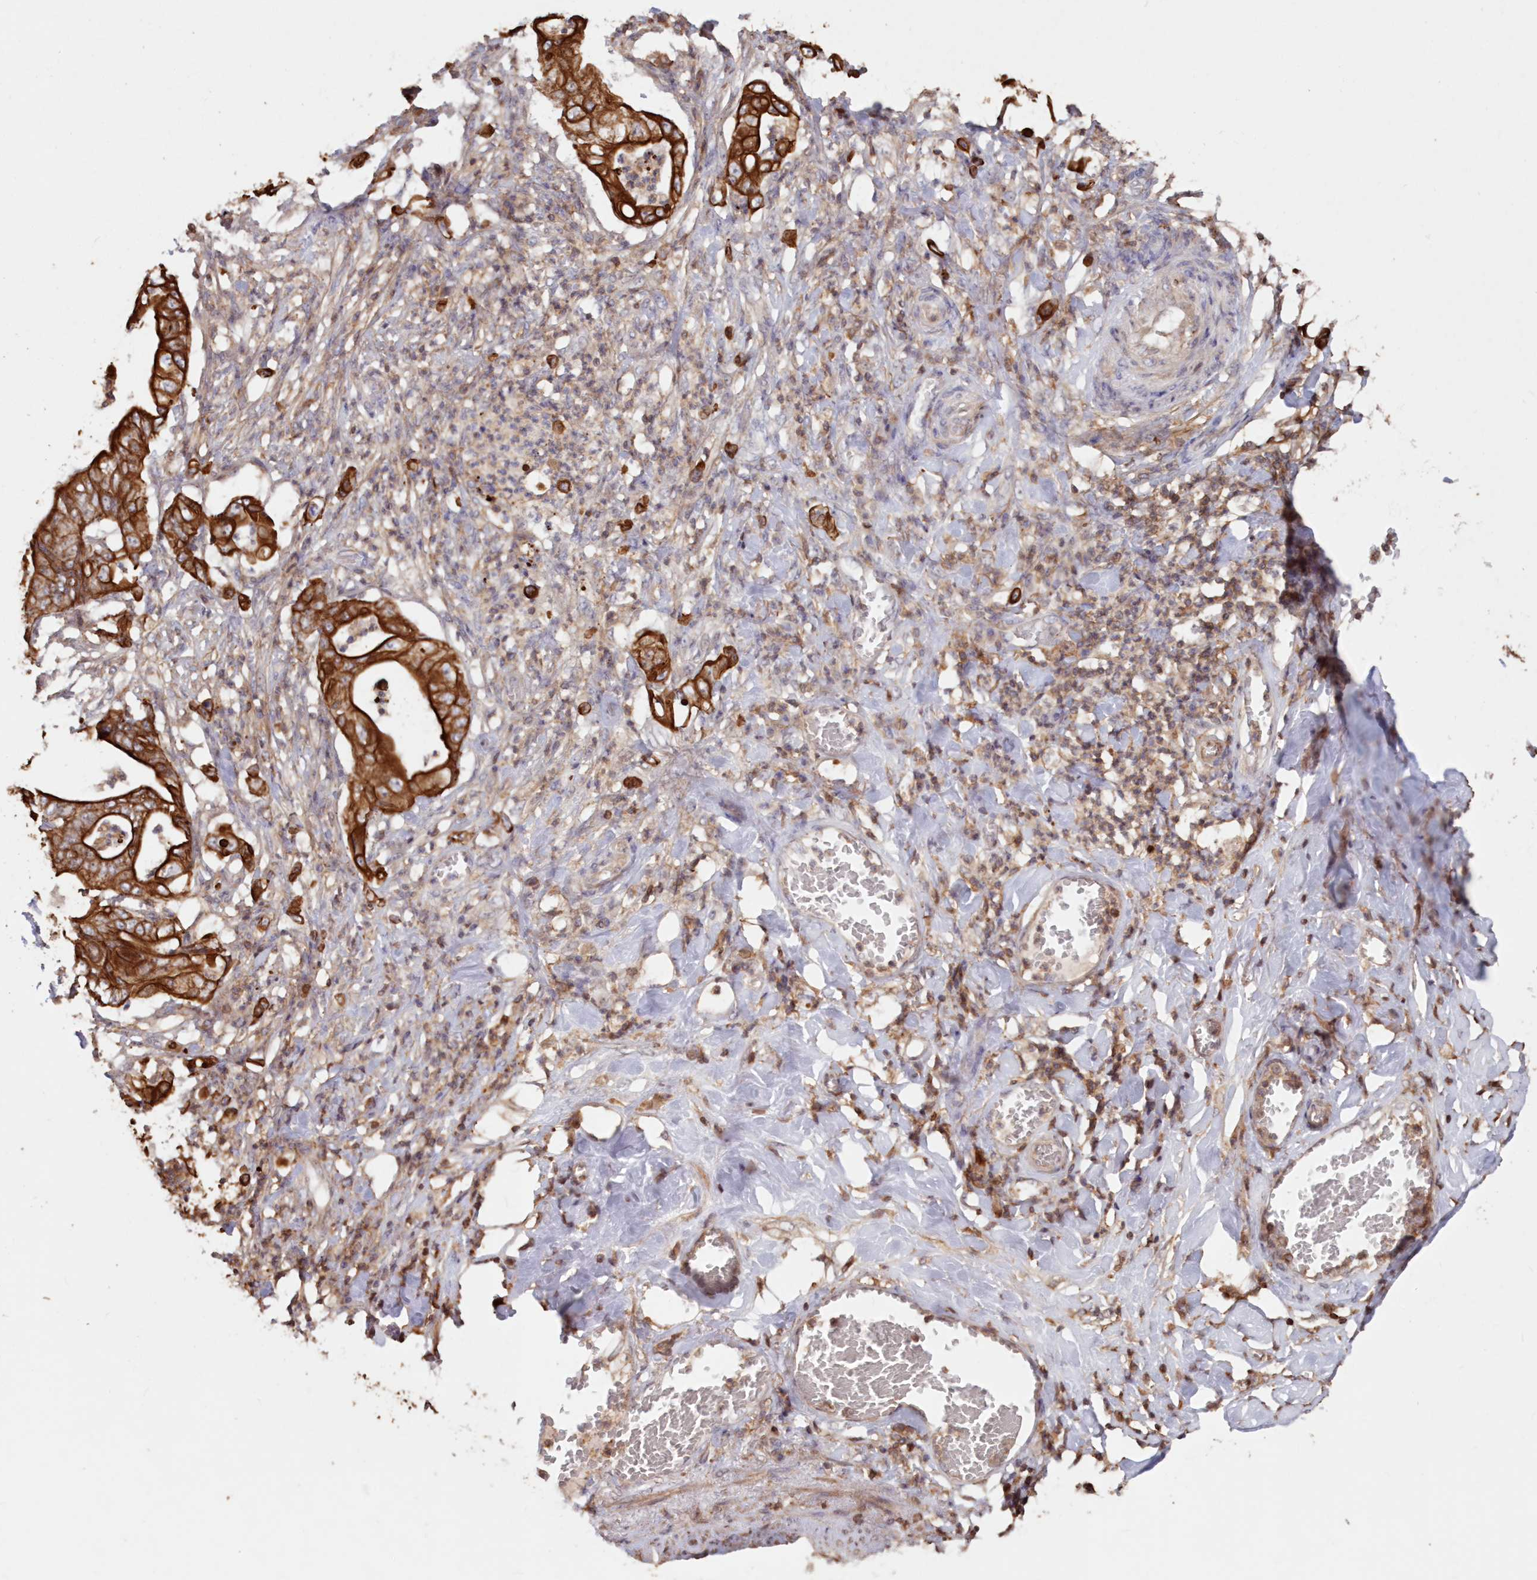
{"staining": {"intensity": "strong", "quantity": ">75%", "location": "cytoplasmic/membranous"}, "tissue": "stomach cancer", "cell_type": "Tumor cells", "image_type": "cancer", "snomed": [{"axis": "morphology", "description": "Adenocarcinoma, NOS"}, {"axis": "topography", "description": "Stomach"}], "caption": "Protein expression analysis of human adenocarcinoma (stomach) reveals strong cytoplasmic/membranous expression in approximately >75% of tumor cells. (Stains: DAB in brown, nuclei in blue, Microscopy: brightfield microscopy at high magnification).", "gene": "SNED1", "patient": {"sex": "female", "age": 73}}